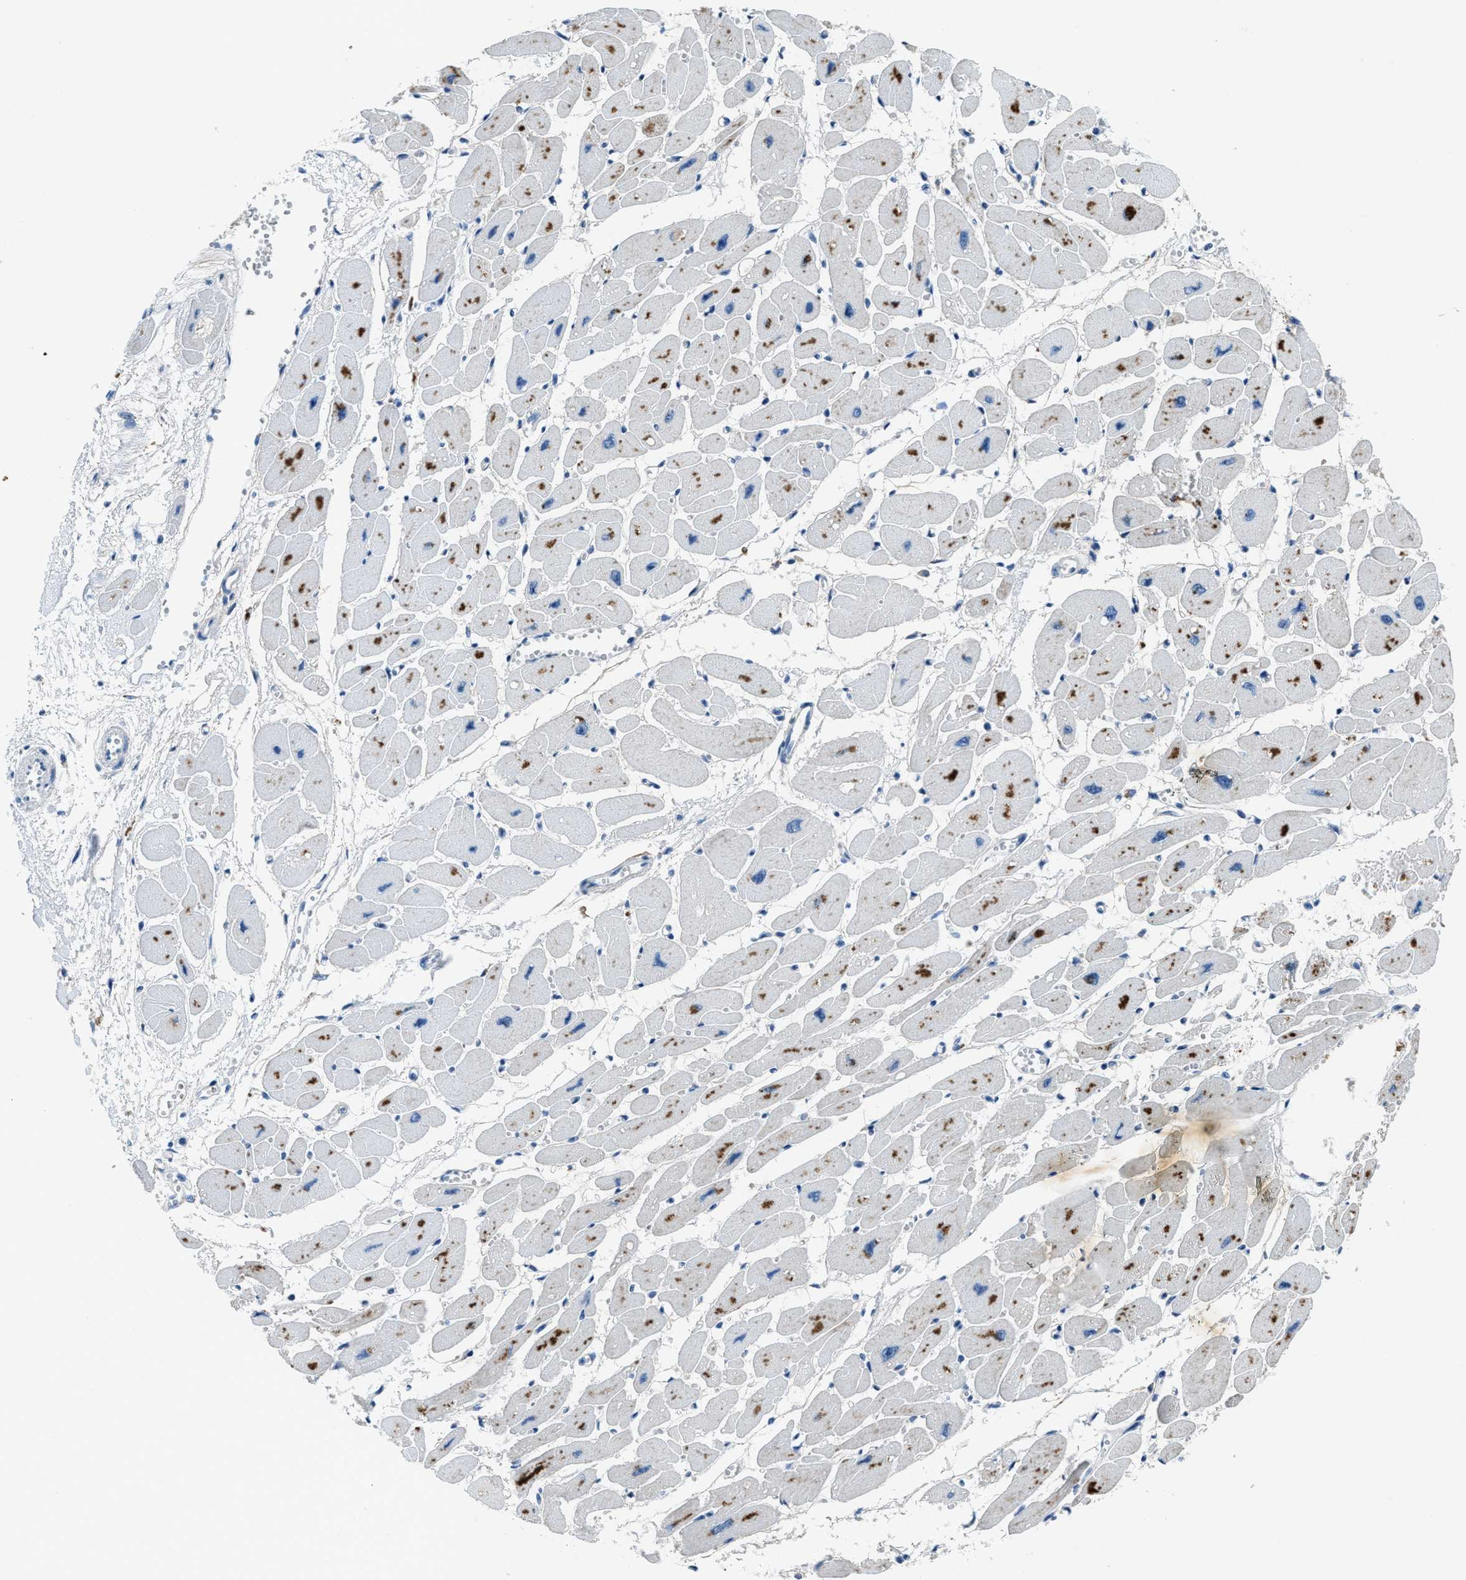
{"staining": {"intensity": "moderate", "quantity": "25%-75%", "location": "cytoplasmic/membranous"}, "tissue": "heart muscle", "cell_type": "Cardiomyocytes", "image_type": "normal", "snomed": [{"axis": "morphology", "description": "Normal tissue, NOS"}, {"axis": "topography", "description": "Heart"}], "caption": "Immunohistochemistry (IHC) of unremarkable human heart muscle shows medium levels of moderate cytoplasmic/membranous staining in approximately 25%-75% of cardiomyocytes.", "gene": "ADAM2", "patient": {"sex": "female", "age": 54}}